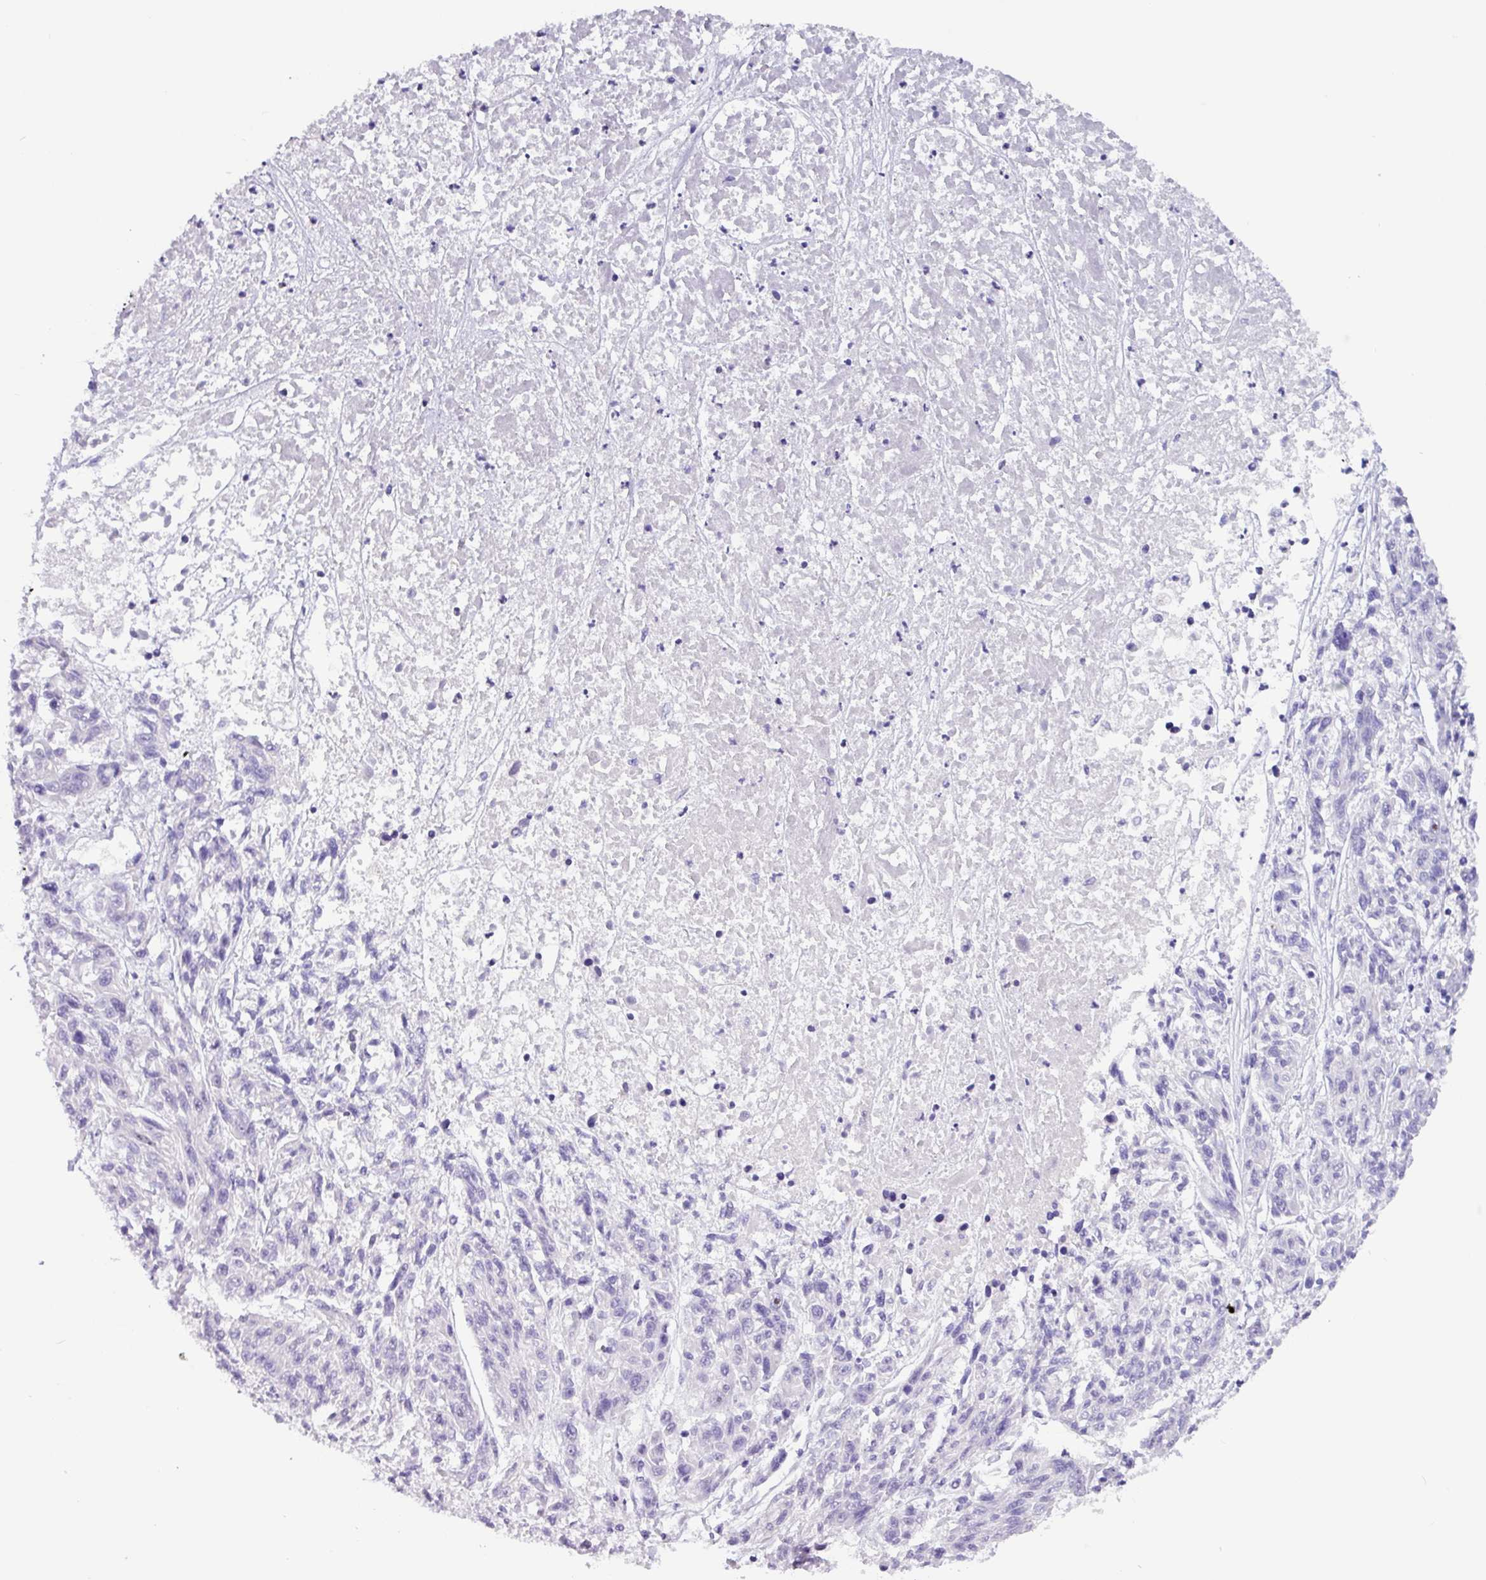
{"staining": {"intensity": "negative", "quantity": "none", "location": "none"}, "tissue": "melanoma", "cell_type": "Tumor cells", "image_type": "cancer", "snomed": [{"axis": "morphology", "description": "Malignant melanoma, NOS"}, {"axis": "topography", "description": "Skin"}], "caption": "This histopathology image is of melanoma stained with immunohistochemistry (IHC) to label a protein in brown with the nuclei are counter-stained blue. There is no positivity in tumor cells.", "gene": "MRM2", "patient": {"sex": "male", "age": 53}}